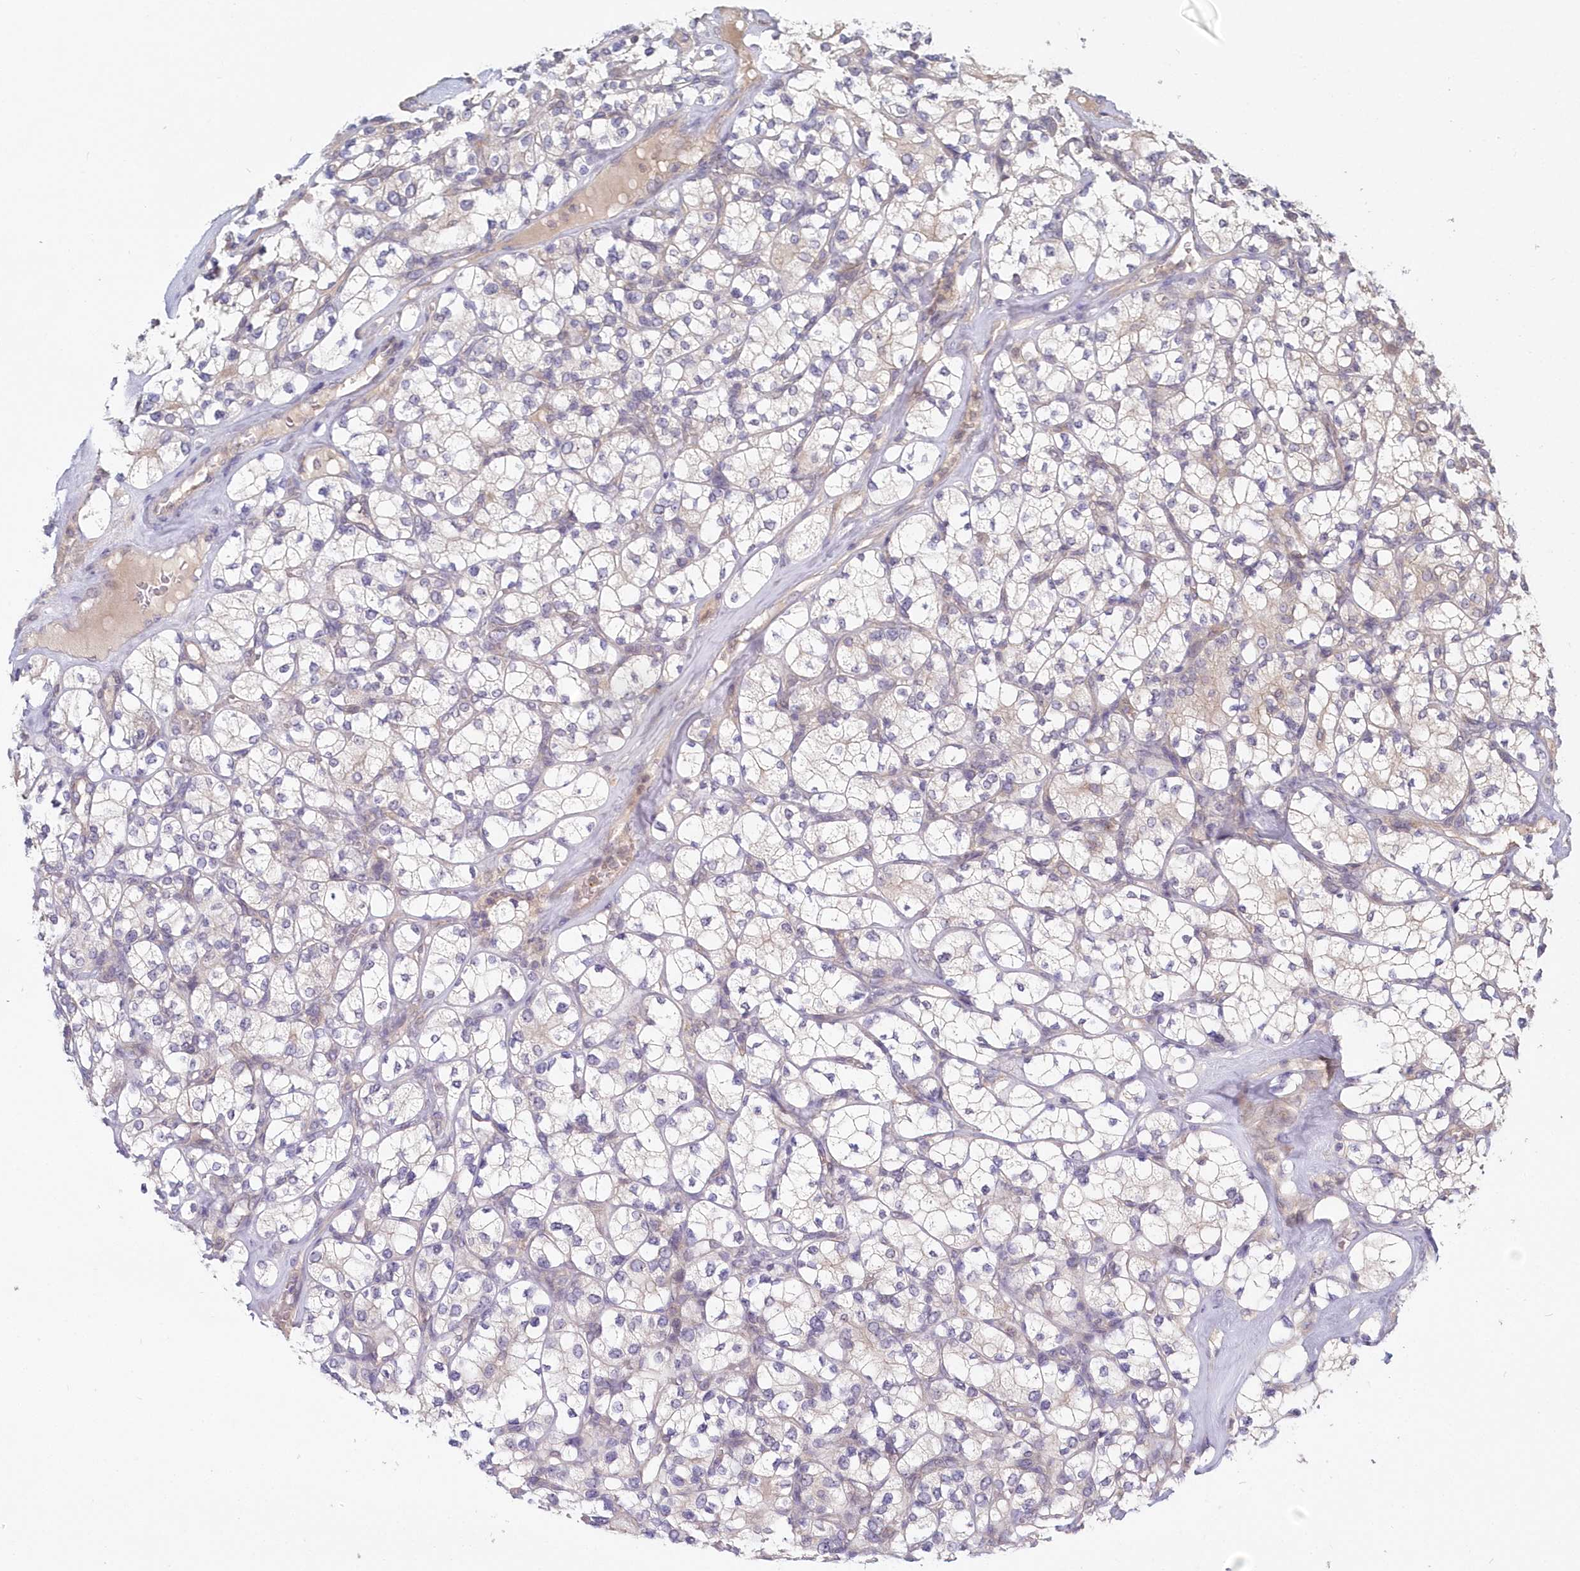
{"staining": {"intensity": "negative", "quantity": "none", "location": "none"}, "tissue": "renal cancer", "cell_type": "Tumor cells", "image_type": "cancer", "snomed": [{"axis": "morphology", "description": "Adenocarcinoma, NOS"}, {"axis": "topography", "description": "Kidney"}], "caption": "IHC of human renal cancer shows no positivity in tumor cells.", "gene": "KATNA1", "patient": {"sex": "male", "age": 77}}